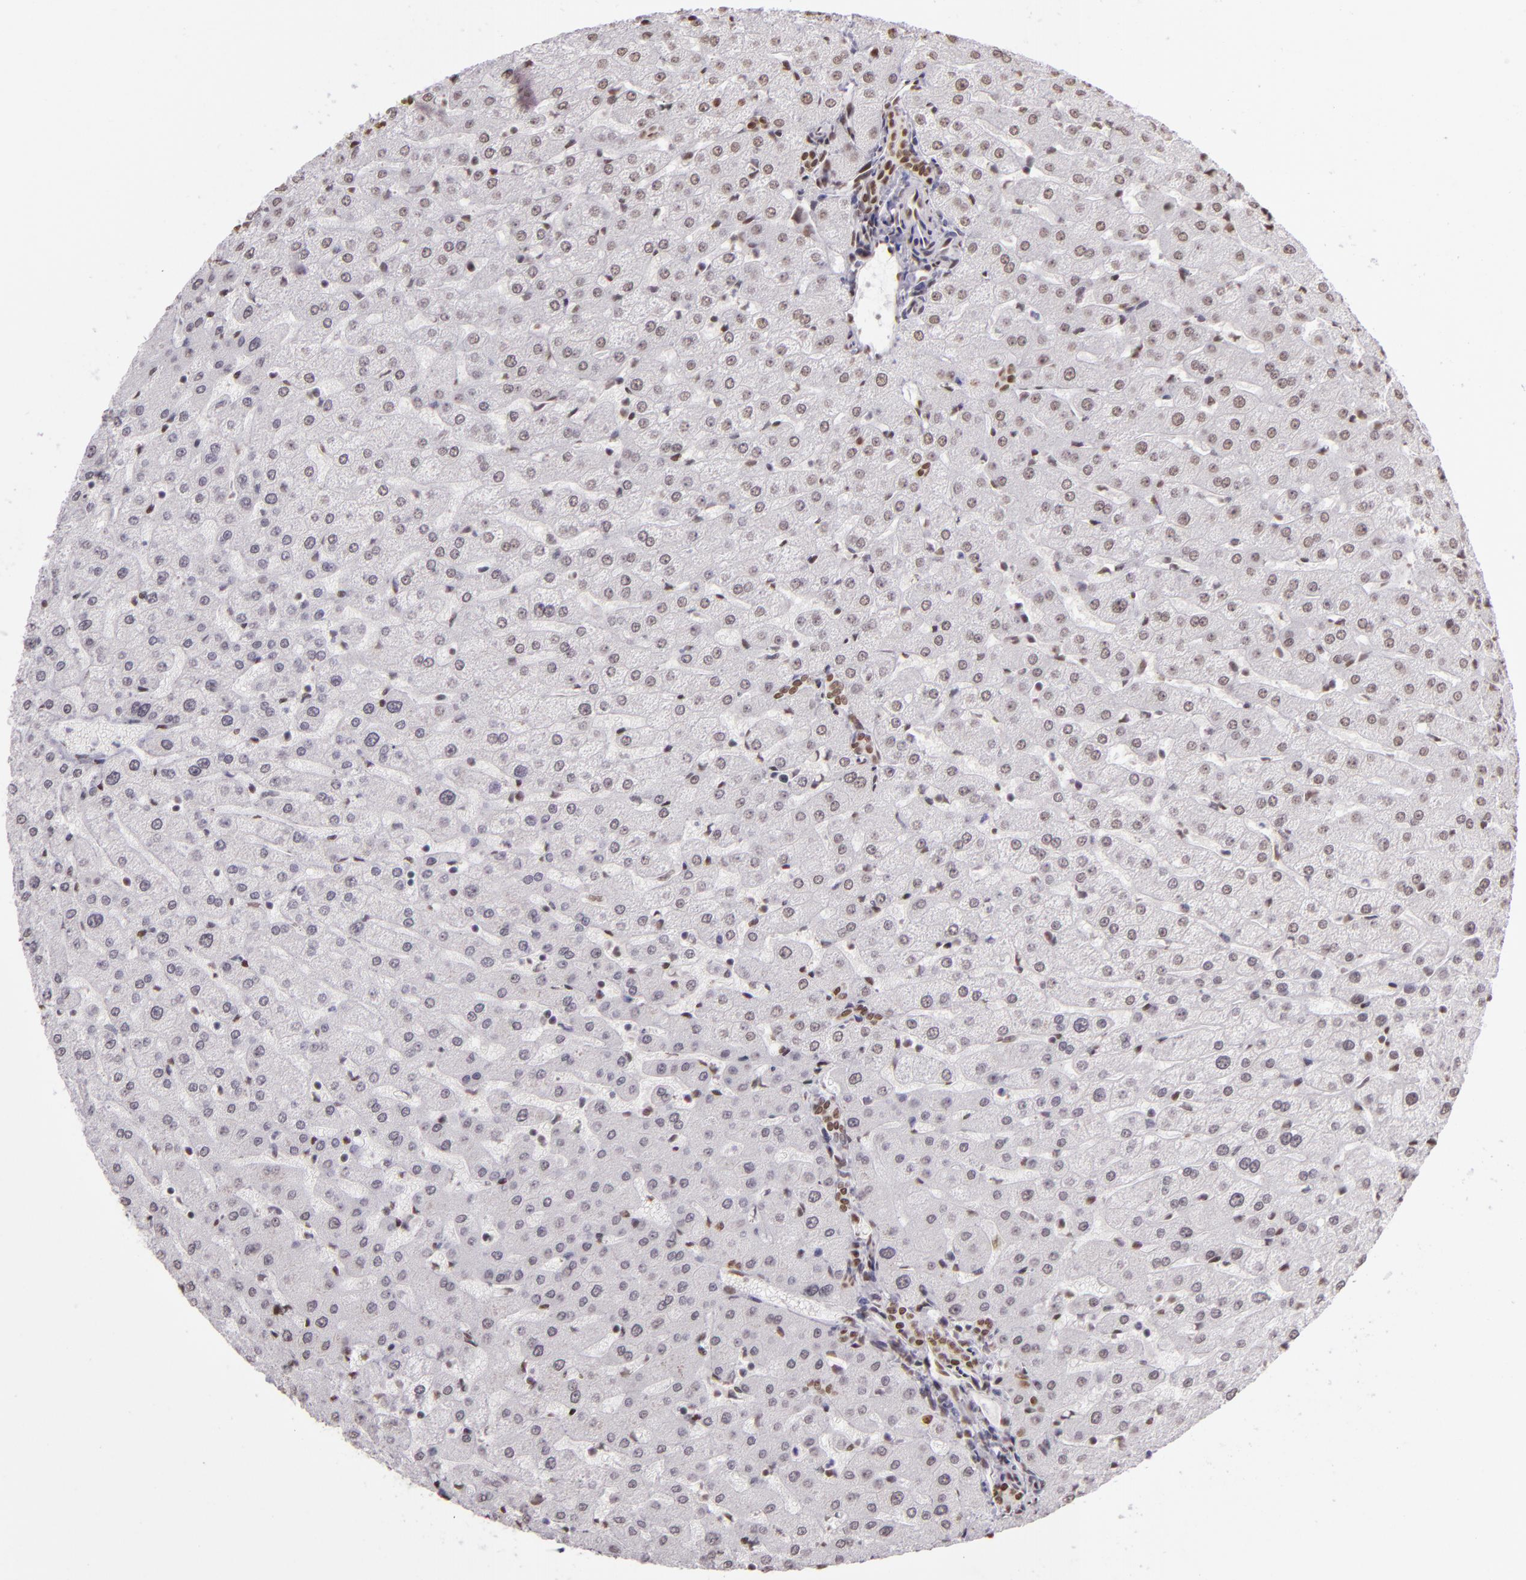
{"staining": {"intensity": "moderate", "quantity": ">75%", "location": "nuclear"}, "tissue": "liver", "cell_type": "Cholangiocytes", "image_type": "normal", "snomed": [{"axis": "morphology", "description": "Normal tissue, NOS"}, {"axis": "morphology", "description": "Fibrosis, NOS"}, {"axis": "topography", "description": "Liver"}], "caption": "Immunohistochemistry of normal liver shows medium levels of moderate nuclear staining in approximately >75% of cholangiocytes. (Stains: DAB in brown, nuclei in blue, Microscopy: brightfield microscopy at high magnification).", "gene": "PAPOLA", "patient": {"sex": "female", "age": 29}}